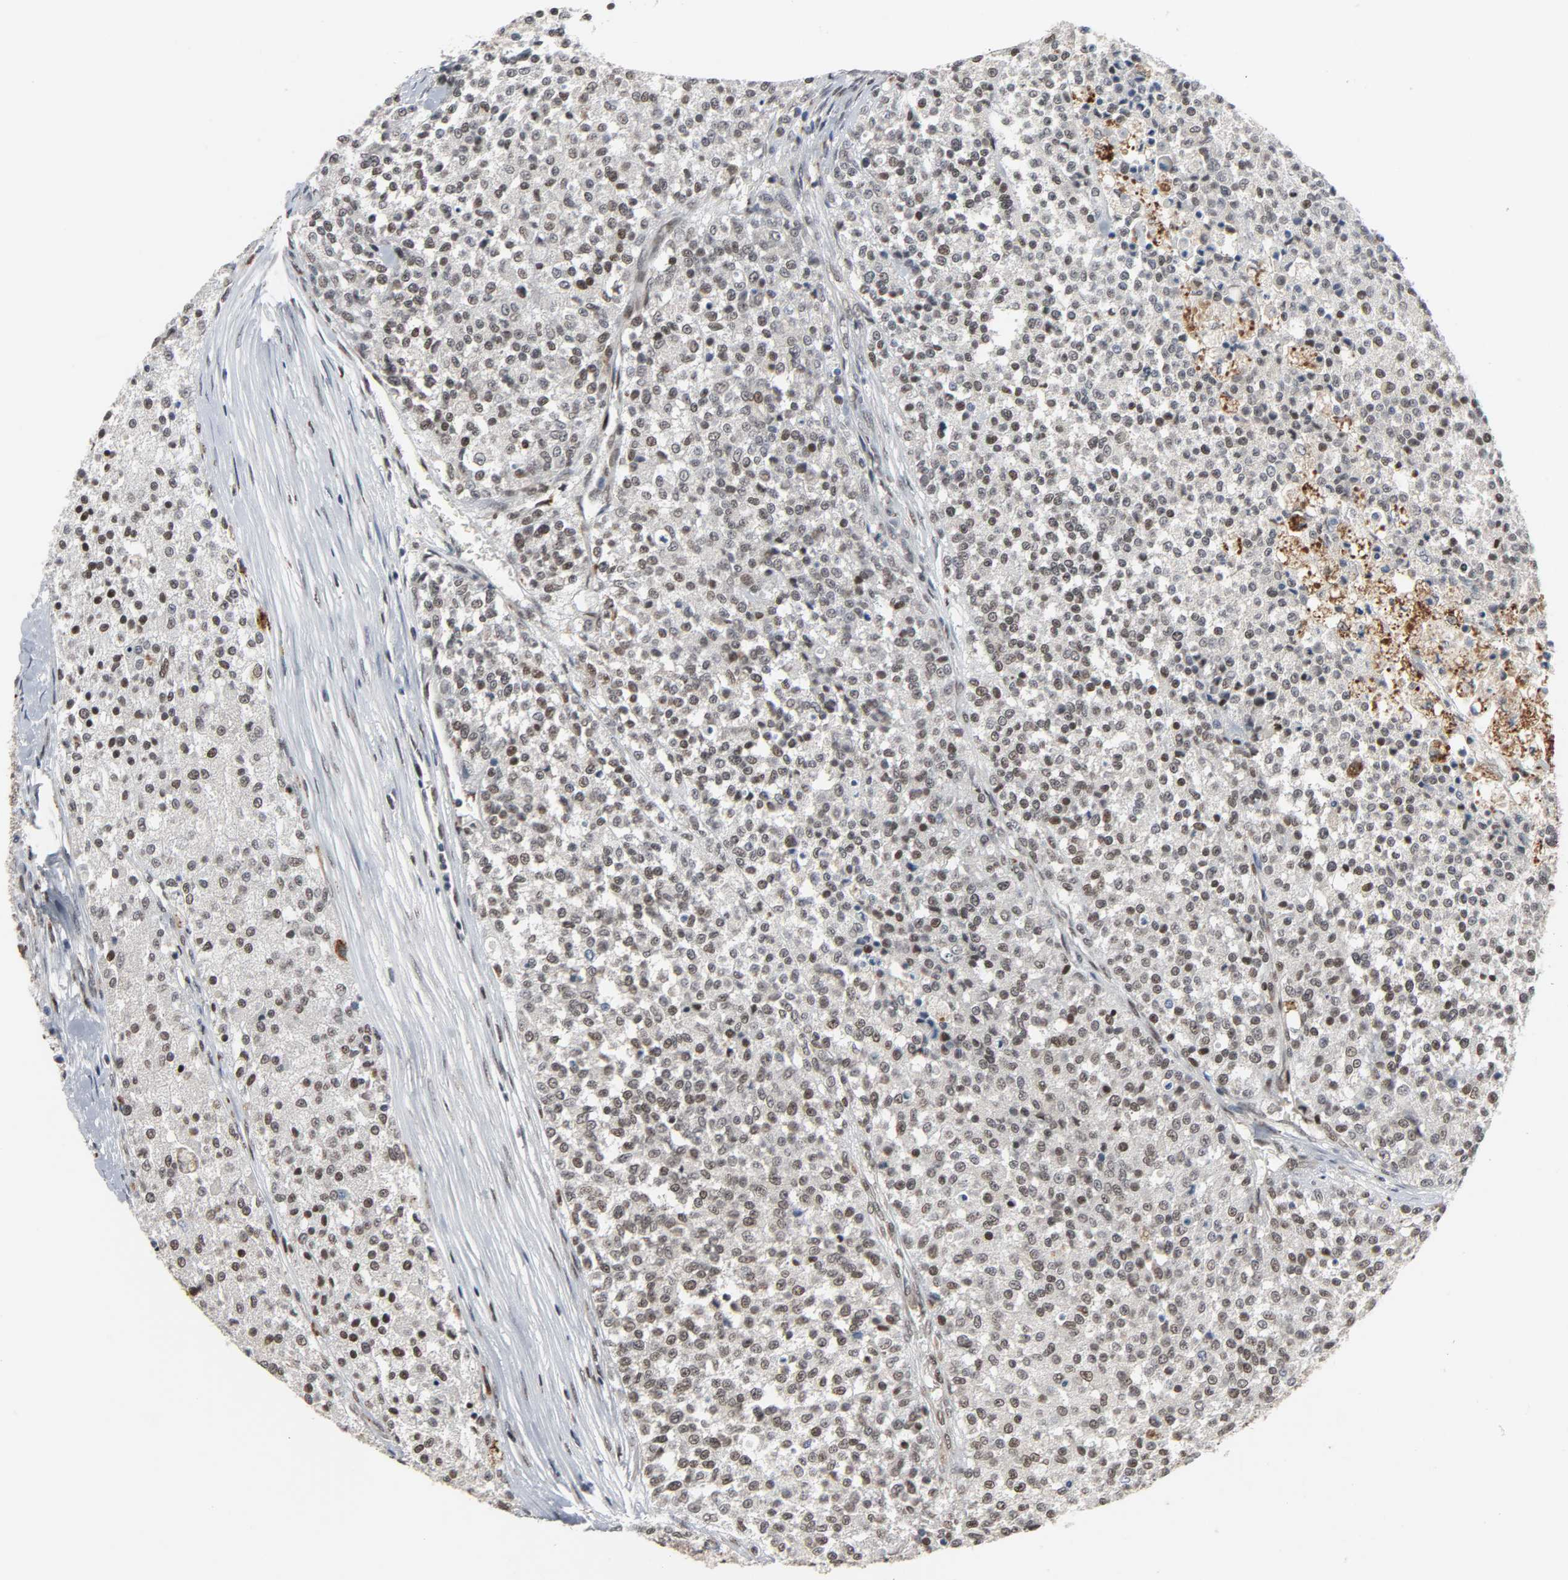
{"staining": {"intensity": "weak", "quantity": "<25%", "location": "nuclear"}, "tissue": "testis cancer", "cell_type": "Tumor cells", "image_type": "cancer", "snomed": [{"axis": "morphology", "description": "Seminoma, NOS"}, {"axis": "topography", "description": "Testis"}], "caption": "Protein analysis of testis cancer (seminoma) reveals no significant expression in tumor cells.", "gene": "DAZAP1", "patient": {"sex": "male", "age": 59}}